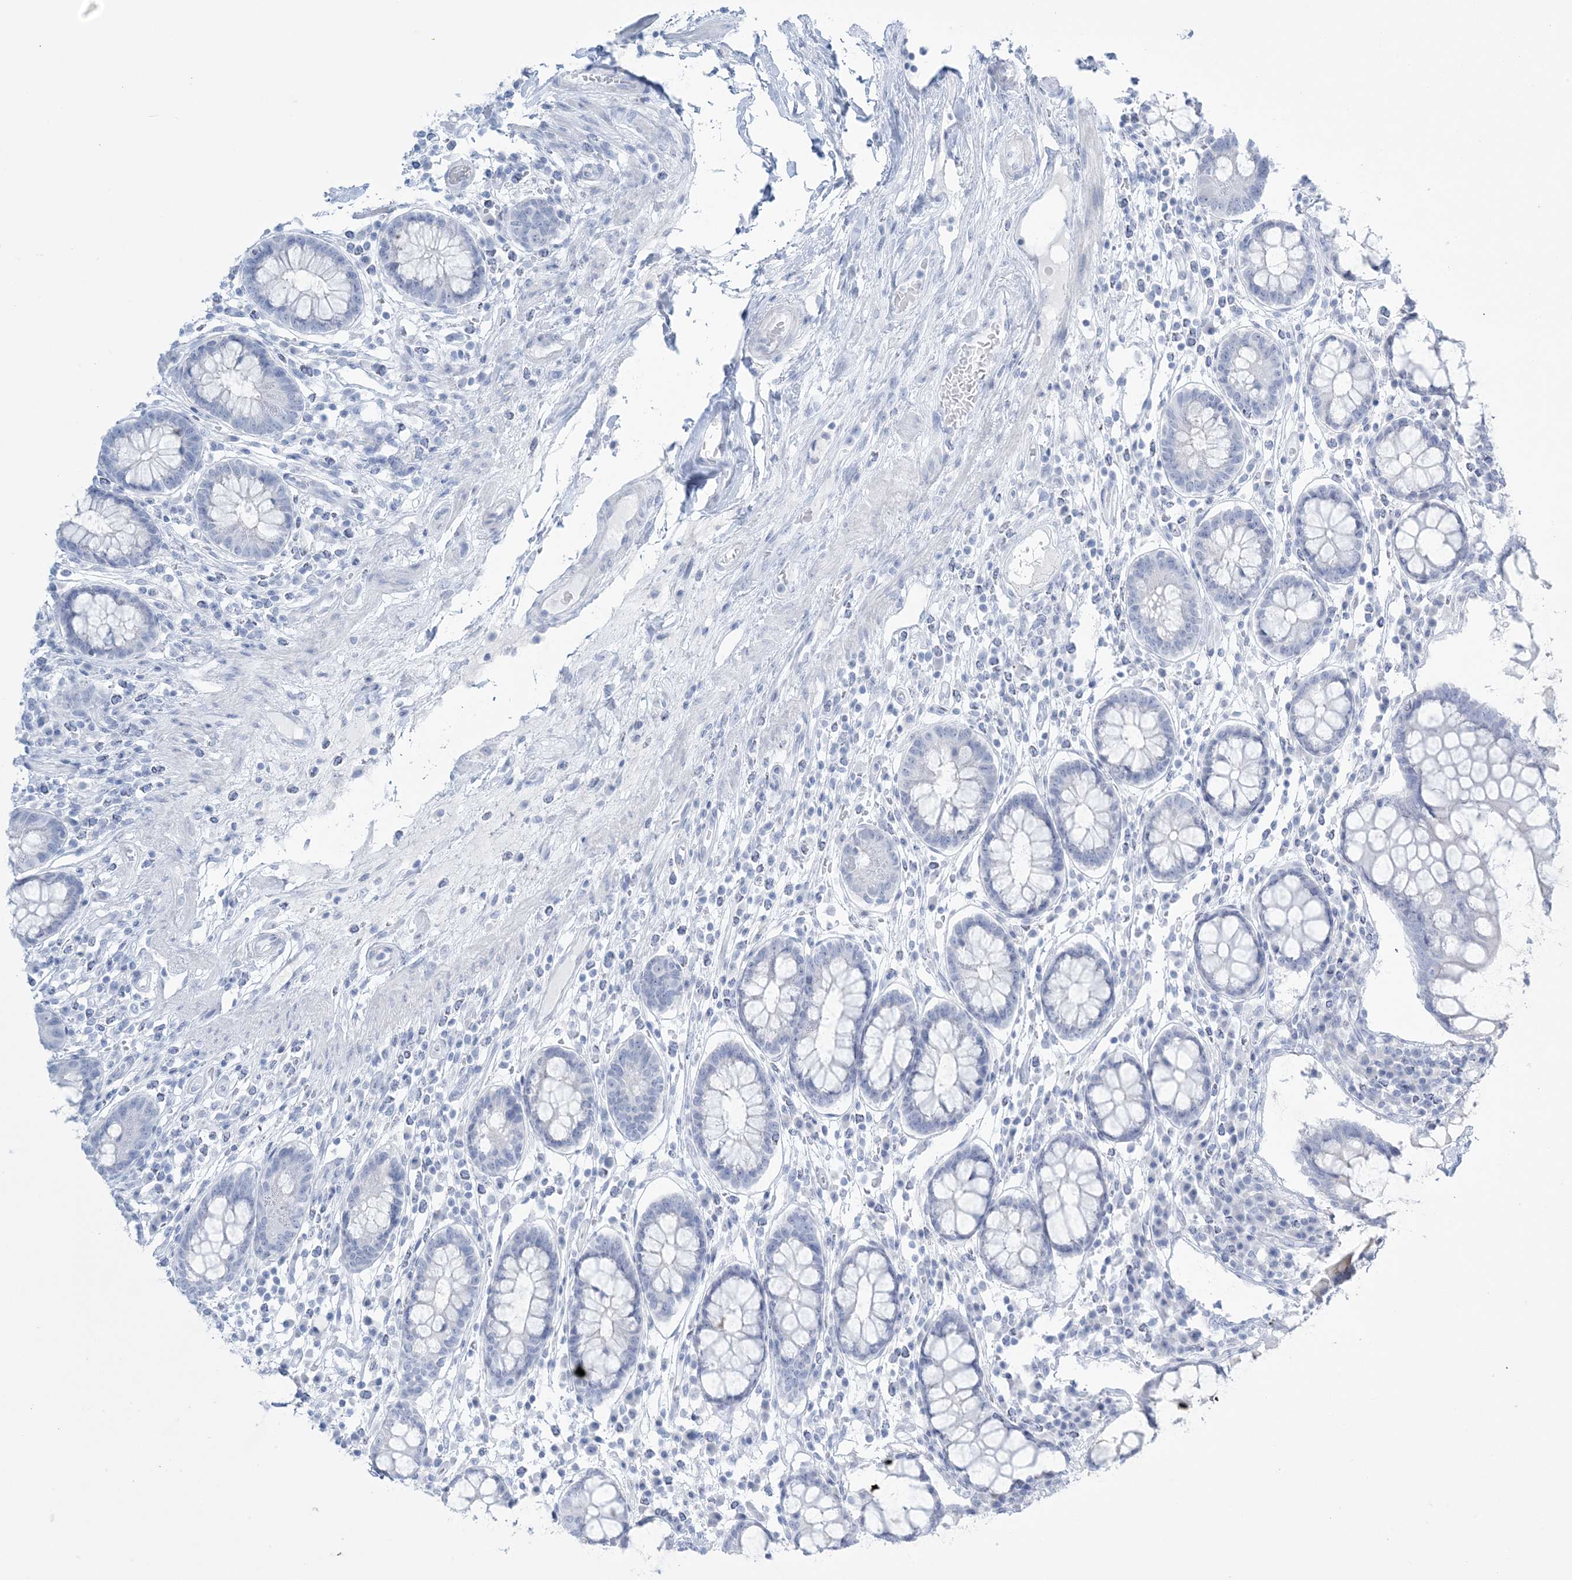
{"staining": {"intensity": "negative", "quantity": "none", "location": "none"}, "tissue": "colon", "cell_type": "Endothelial cells", "image_type": "normal", "snomed": [{"axis": "morphology", "description": "Normal tissue, NOS"}, {"axis": "topography", "description": "Colon"}], "caption": "The image shows no staining of endothelial cells in normal colon. The staining is performed using DAB brown chromogen with nuclei counter-stained in using hematoxylin.", "gene": "AGXT", "patient": {"sex": "female", "age": 79}}